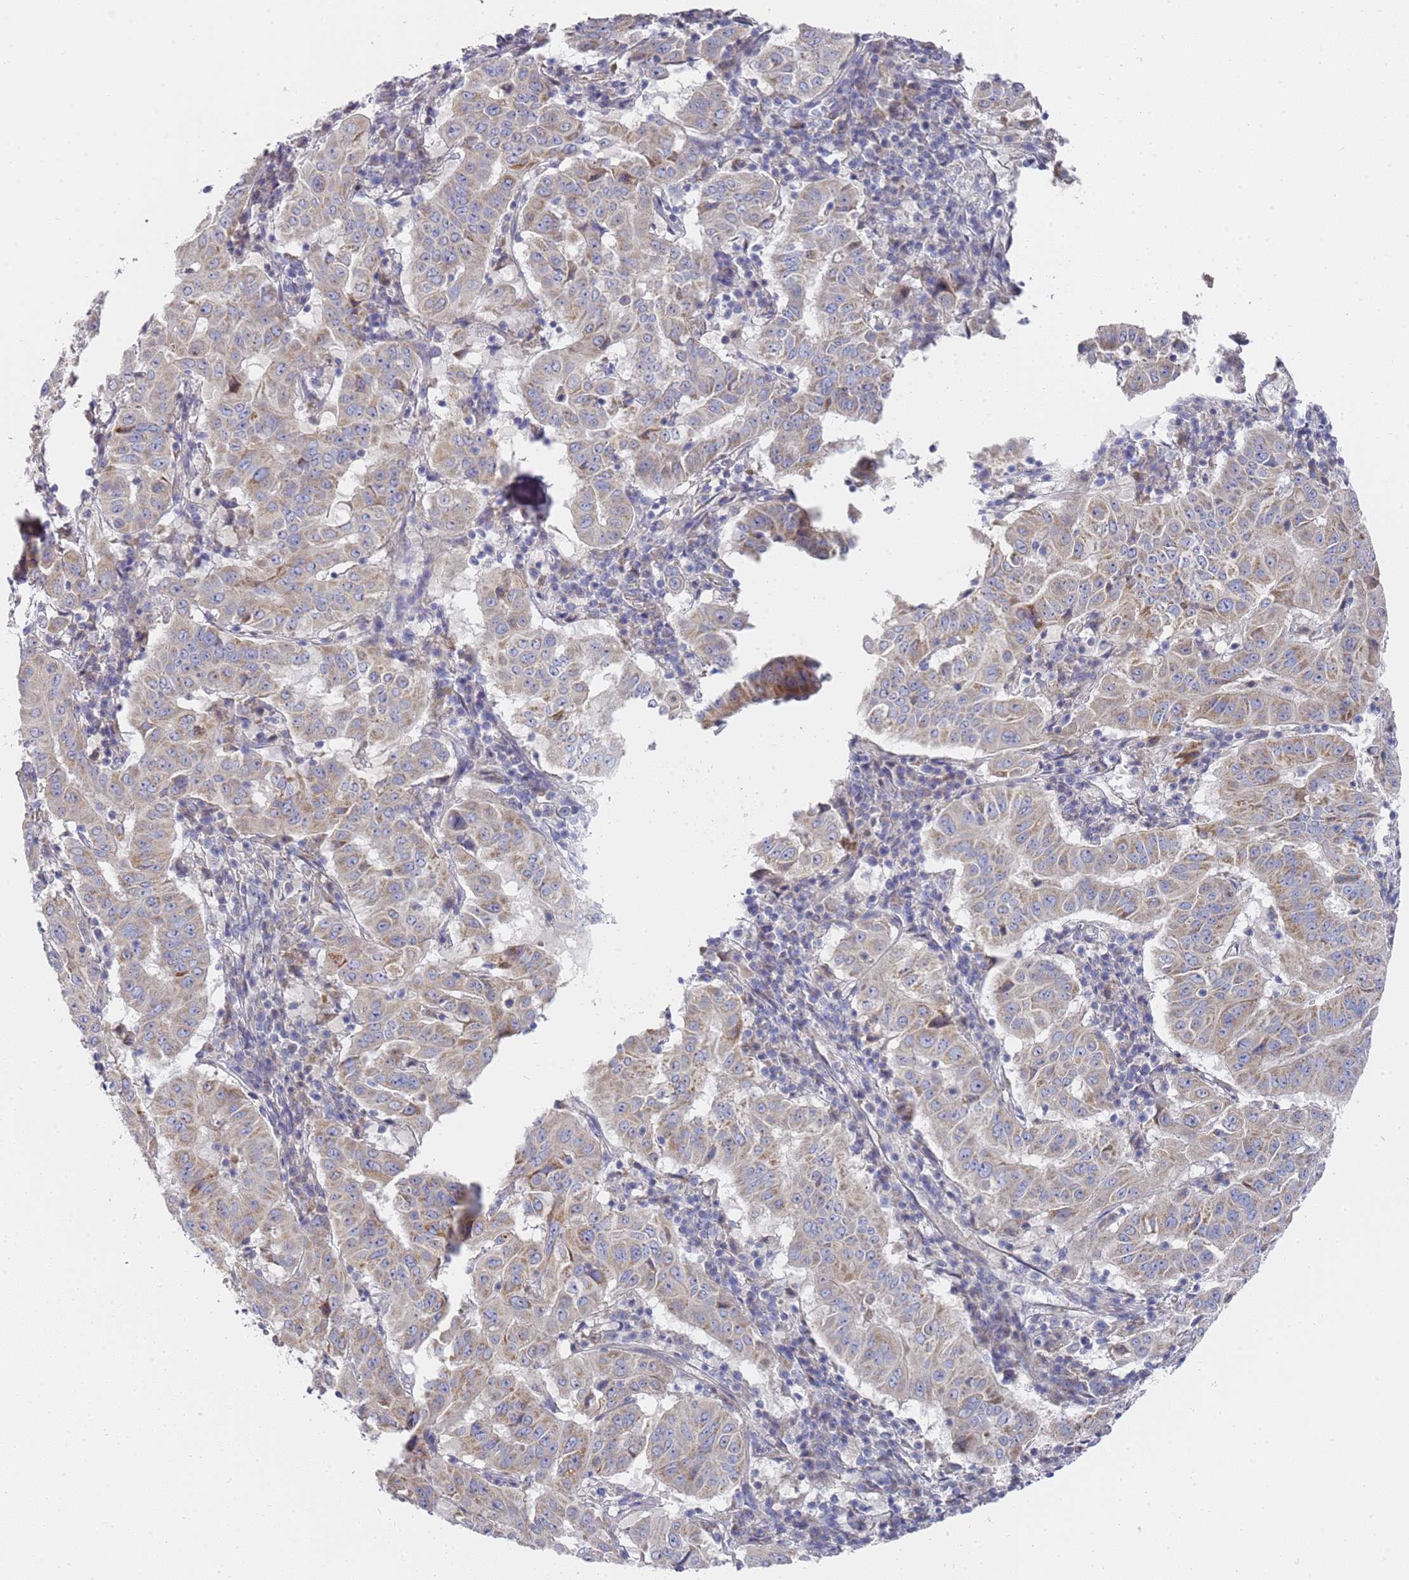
{"staining": {"intensity": "moderate", "quantity": "25%-75%", "location": "cytoplasmic/membranous"}, "tissue": "pancreatic cancer", "cell_type": "Tumor cells", "image_type": "cancer", "snomed": [{"axis": "morphology", "description": "Adenocarcinoma, NOS"}, {"axis": "topography", "description": "Pancreas"}], "caption": "Pancreatic cancer (adenocarcinoma) stained with DAB (3,3'-diaminobenzidine) immunohistochemistry reveals medium levels of moderate cytoplasmic/membranous staining in approximately 25%-75% of tumor cells. (DAB (3,3'-diaminobenzidine) IHC, brown staining for protein, blue staining for nuclei).", "gene": "SCAPER", "patient": {"sex": "male", "age": 63}}